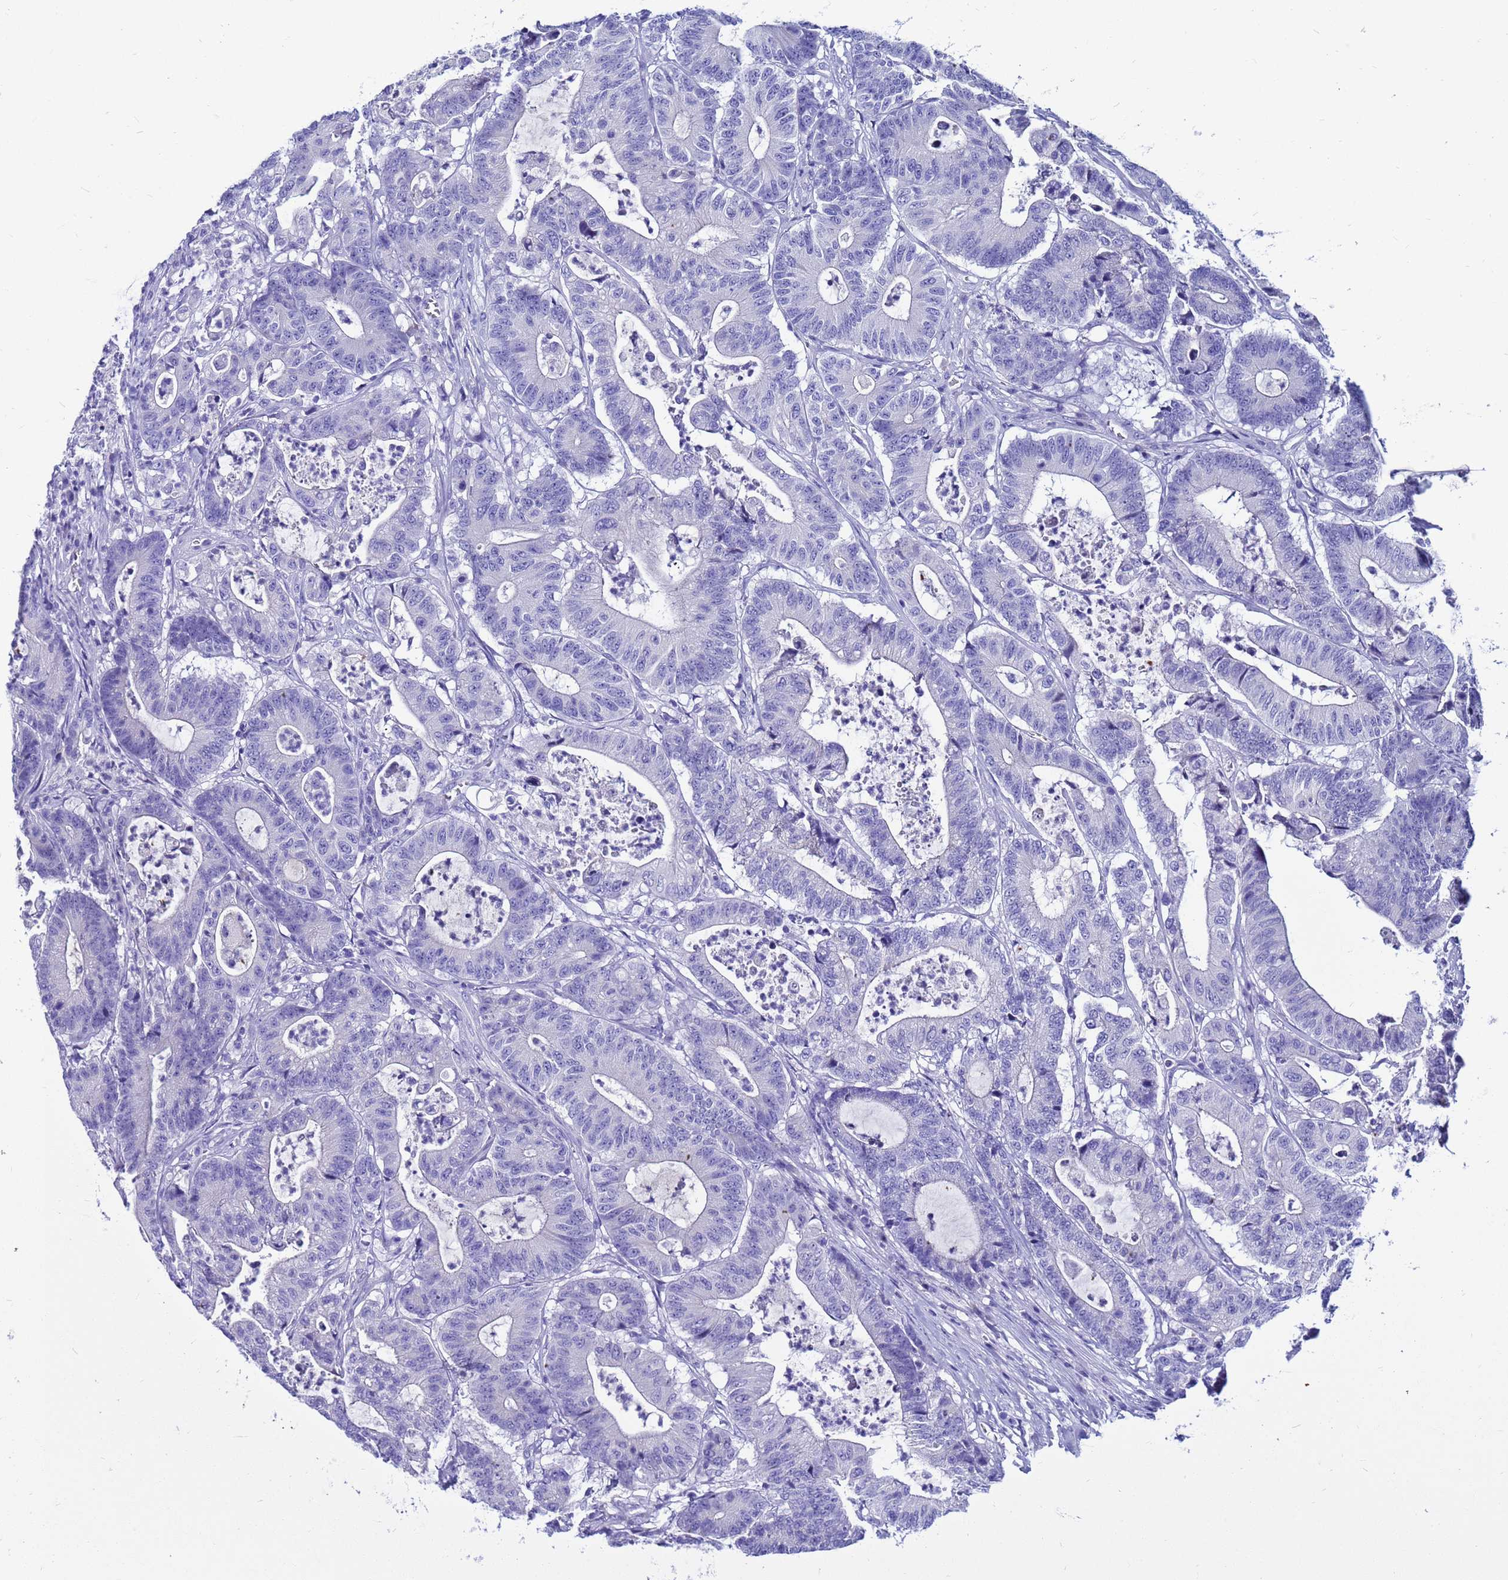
{"staining": {"intensity": "negative", "quantity": "none", "location": "none"}, "tissue": "colorectal cancer", "cell_type": "Tumor cells", "image_type": "cancer", "snomed": [{"axis": "morphology", "description": "Adenocarcinoma, NOS"}, {"axis": "topography", "description": "Colon"}], "caption": "Photomicrograph shows no significant protein positivity in tumor cells of colorectal cancer (adenocarcinoma).", "gene": "SYCN", "patient": {"sex": "female", "age": 84}}